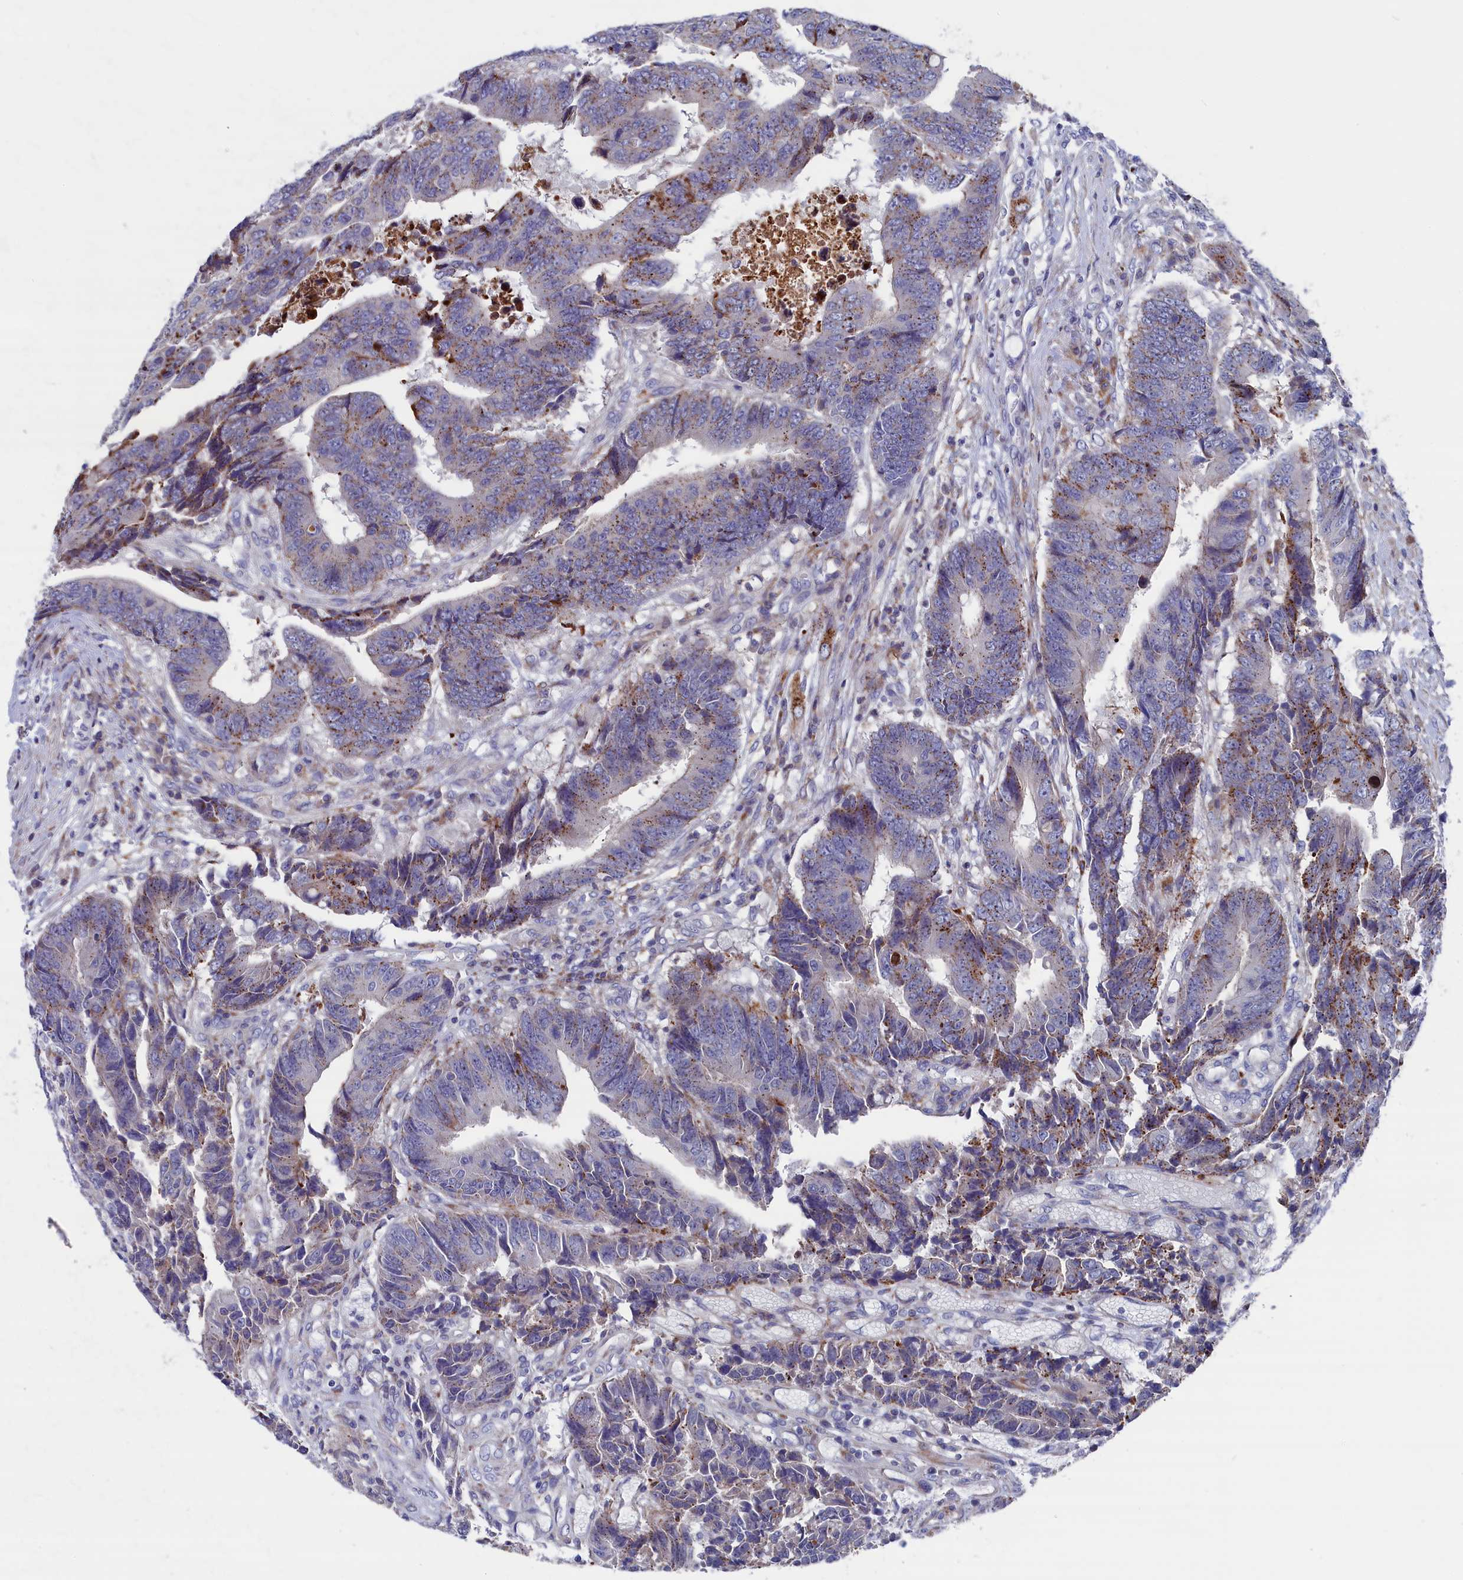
{"staining": {"intensity": "moderate", "quantity": "25%-75%", "location": "cytoplasmic/membranous"}, "tissue": "colorectal cancer", "cell_type": "Tumor cells", "image_type": "cancer", "snomed": [{"axis": "morphology", "description": "Adenocarcinoma, NOS"}, {"axis": "topography", "description": "Rectum"}], "caption": "Protein expression analysis of human colorectal adenocarcinoma reveals moderate cytoplasmic/membranous positivity in approximately 25%-75% of tumor cells. The staining is performed using DAB (3,3'-diaminobenzidine) brown chromogen to label protein expression. The nuclei are counter-stained blue using hematoxylin.", "gene": "NUDT7", "patient": {"sex": "male", "age": 84}}